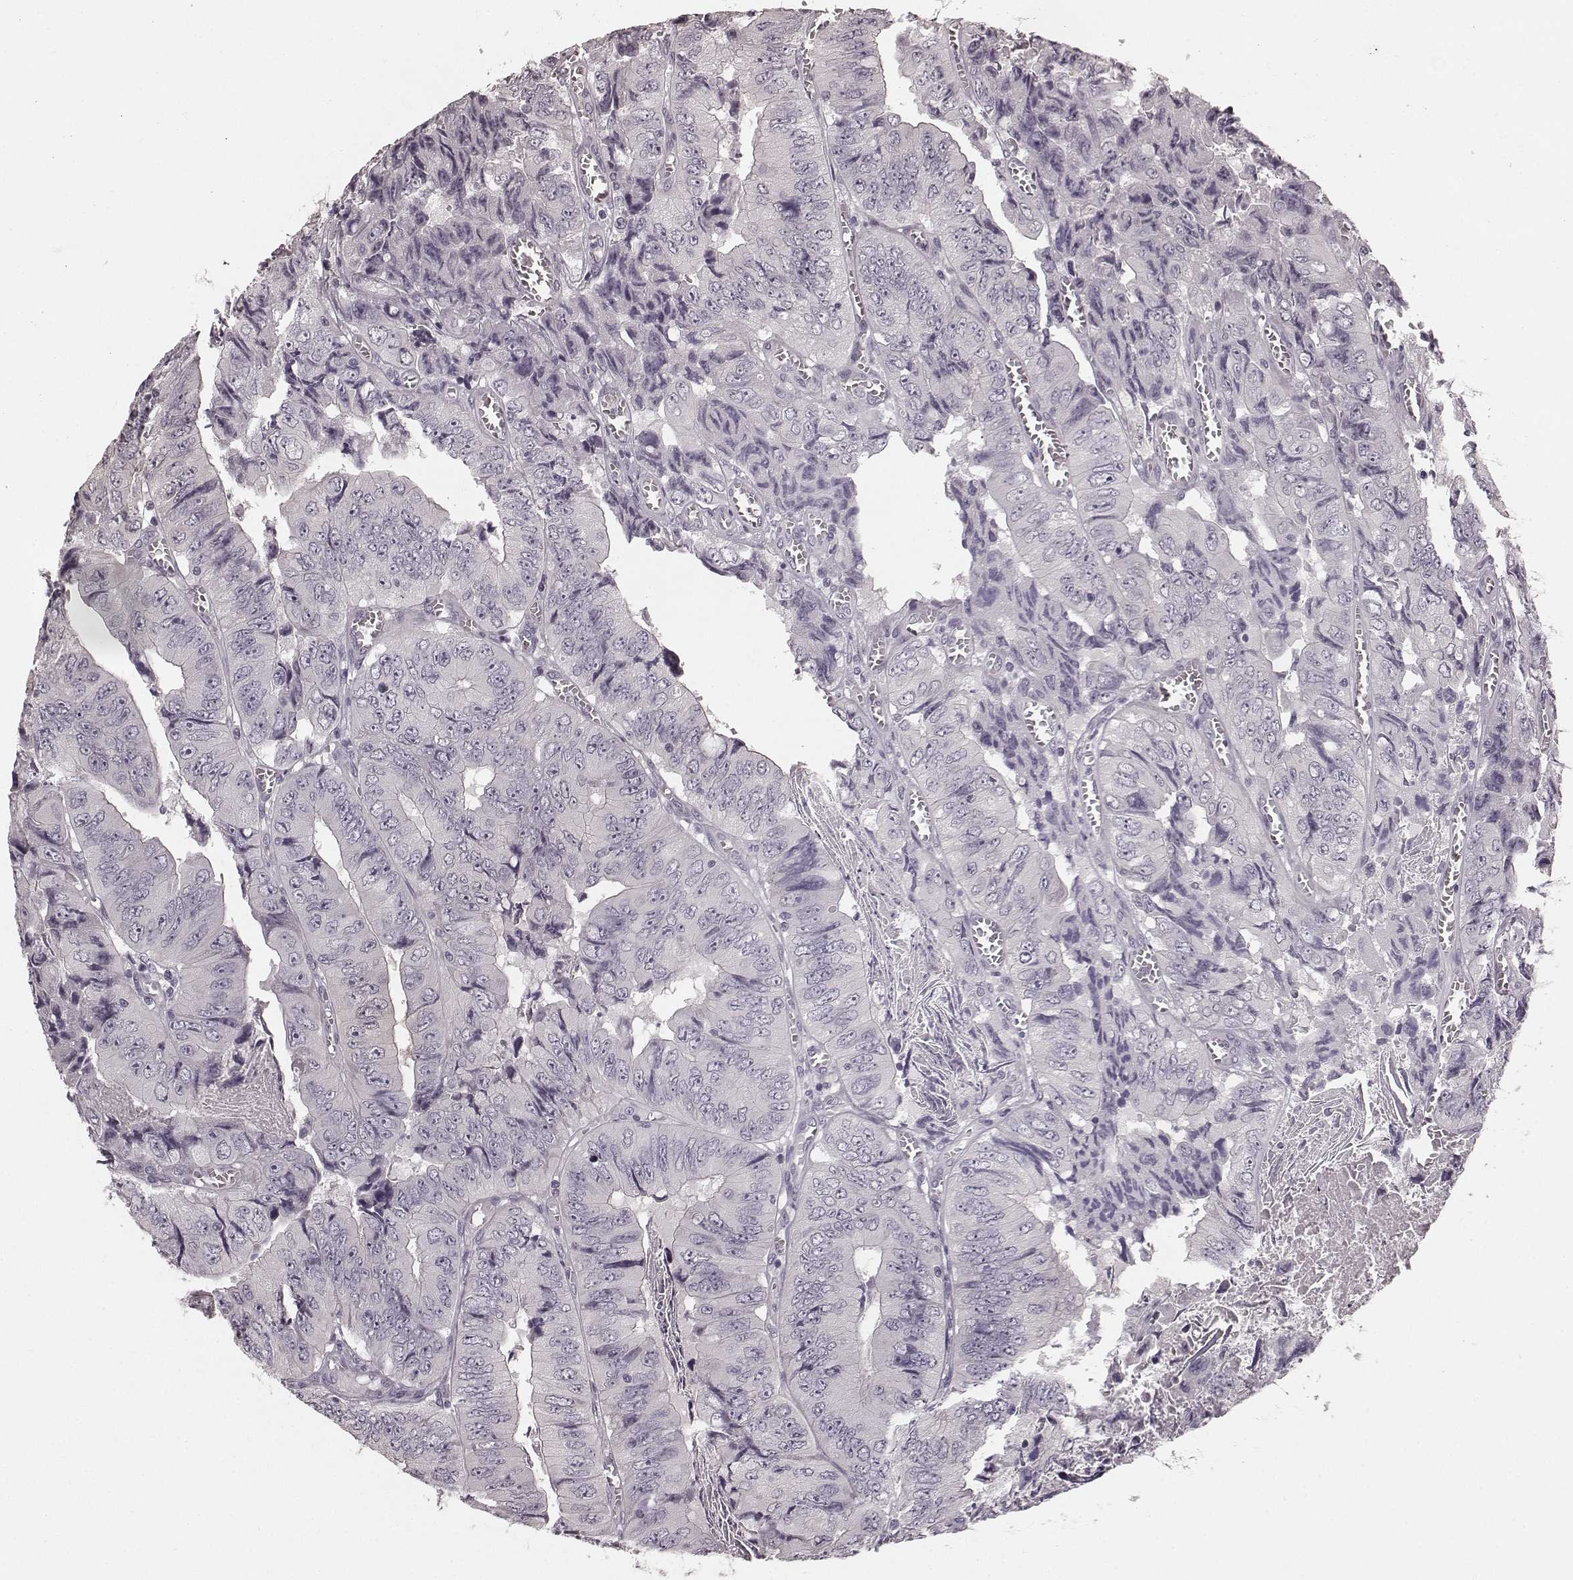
{"staining": {"intensity": "negative", "quantity": "none", "location": "none"}, "tissue": "colorectal cancer", "cell_type": "Tumor cells", "image_type": "cancer", "snomed": [{"axis": "morphology", "description": "Adenocarcinoma, NOS"}, {"axis": "topography", "description": "Colon"}], "caption": "Colorectal adenocarcinoma was stained to show a protein in brown. There is no significant positivity in tumor cells.", "gene": "RIT2", "patient": {"sex": "female", "age": 84}}